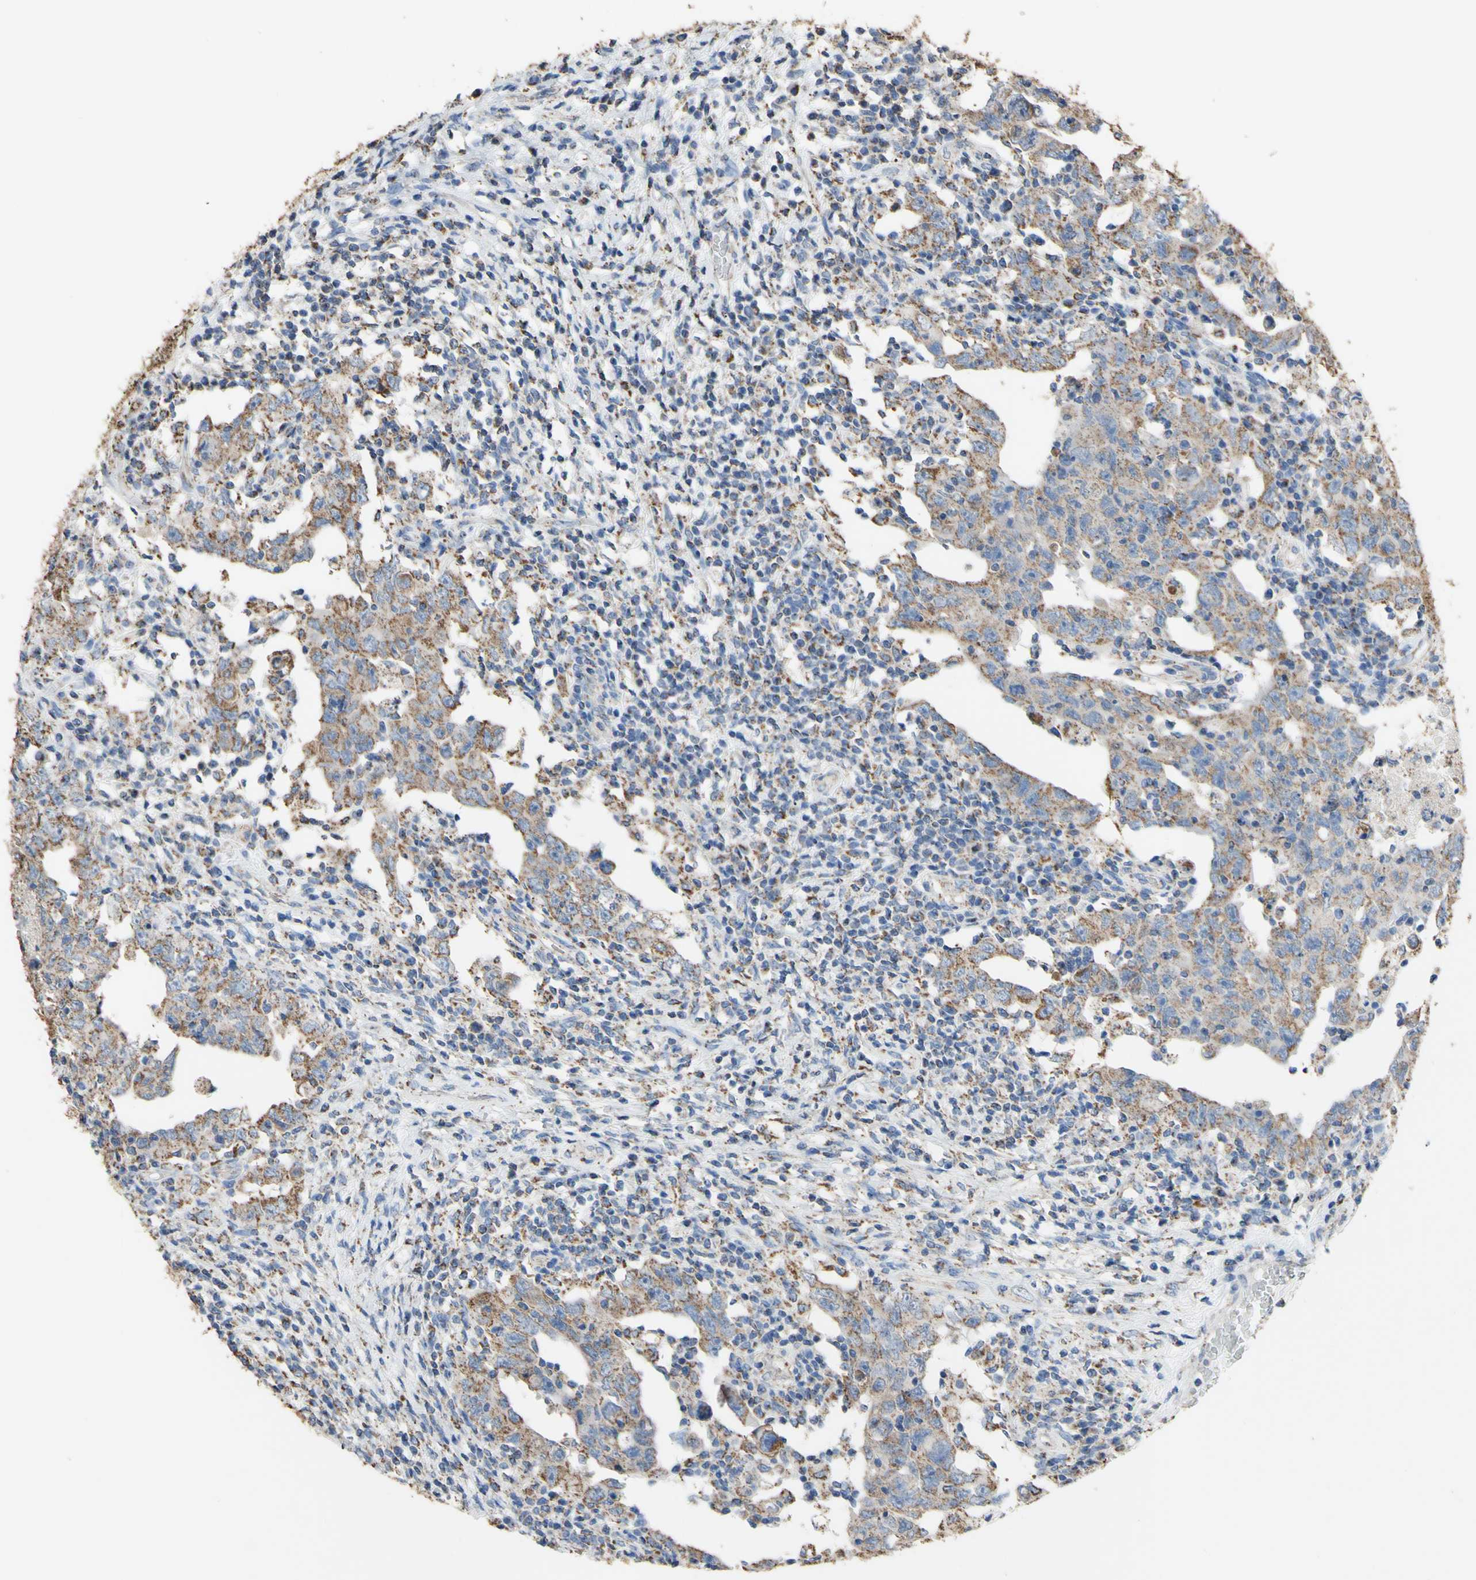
{"staining": {"intensity": "moderate", "quantity": ">75%", "location": "cytoplasmic/membranous"}, "tissue": "testis cancer", "cell_type": "Tumor cells", "image_type": "cancer", "snomed": [{"axis": "morphology", "description": "Carcinoma, Embryonal, NOS"}, {"axis": "topography", "description": "Testis"}], "caption": "Tumor cells show moderate cytoplasmic/membranous positivity in approximately >75% of cells in embryonal carcinoma (testis).", "gene": "CMKLR2", "patient": {"sex": "male", "age": 26}}